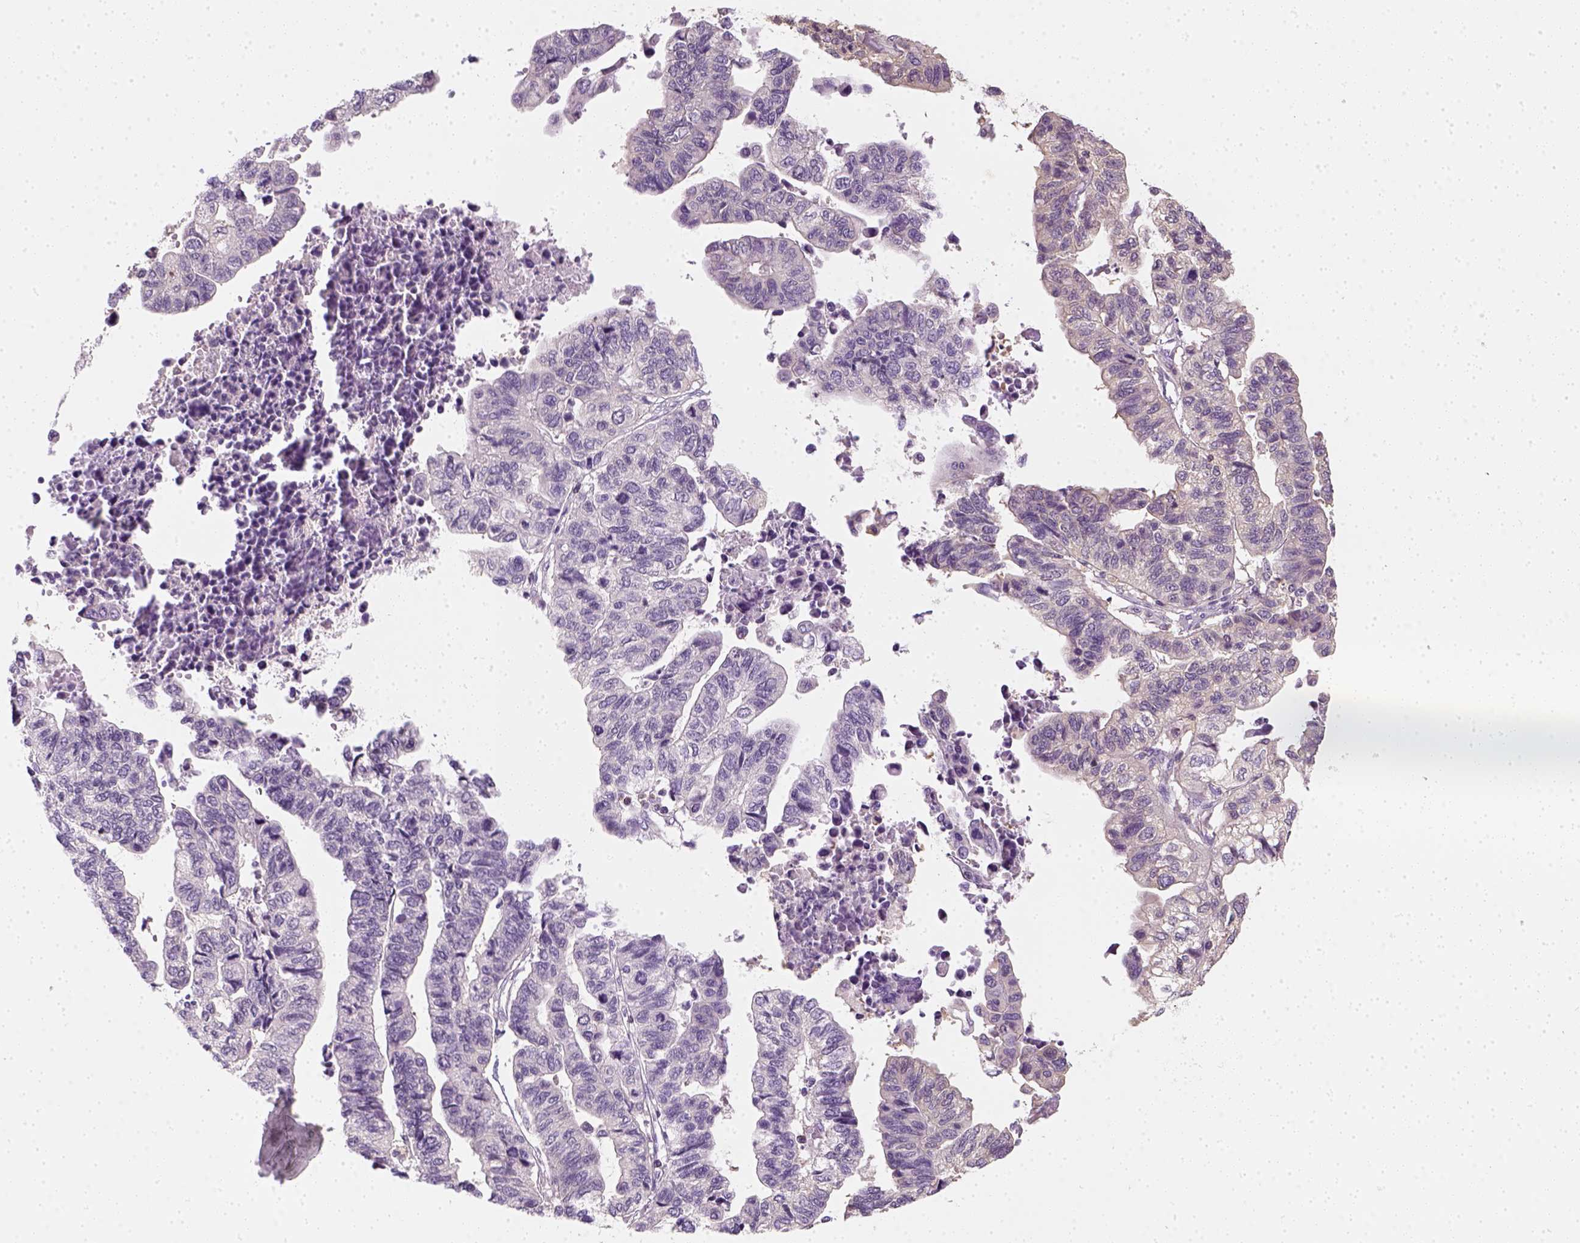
{"staining": {"intensity": "negative", "quantity": "none", "location": "none"}, "tissue": "stomach cancer", "cell_type": "Tumor cells", "image_type": "cancer", "snomed": [{"axis": "morphology", "description": "Adenocarcinoma, NOS"}, {"axis": "topography", "description": "Stomach, upper"}], "caption": "DAB immunohistochemical staining of human stomach adenocarcinoma displays no significant expression in tumor cells.", "gene": "EPHB1", "patient": {"sex": "female", "age": 67}}